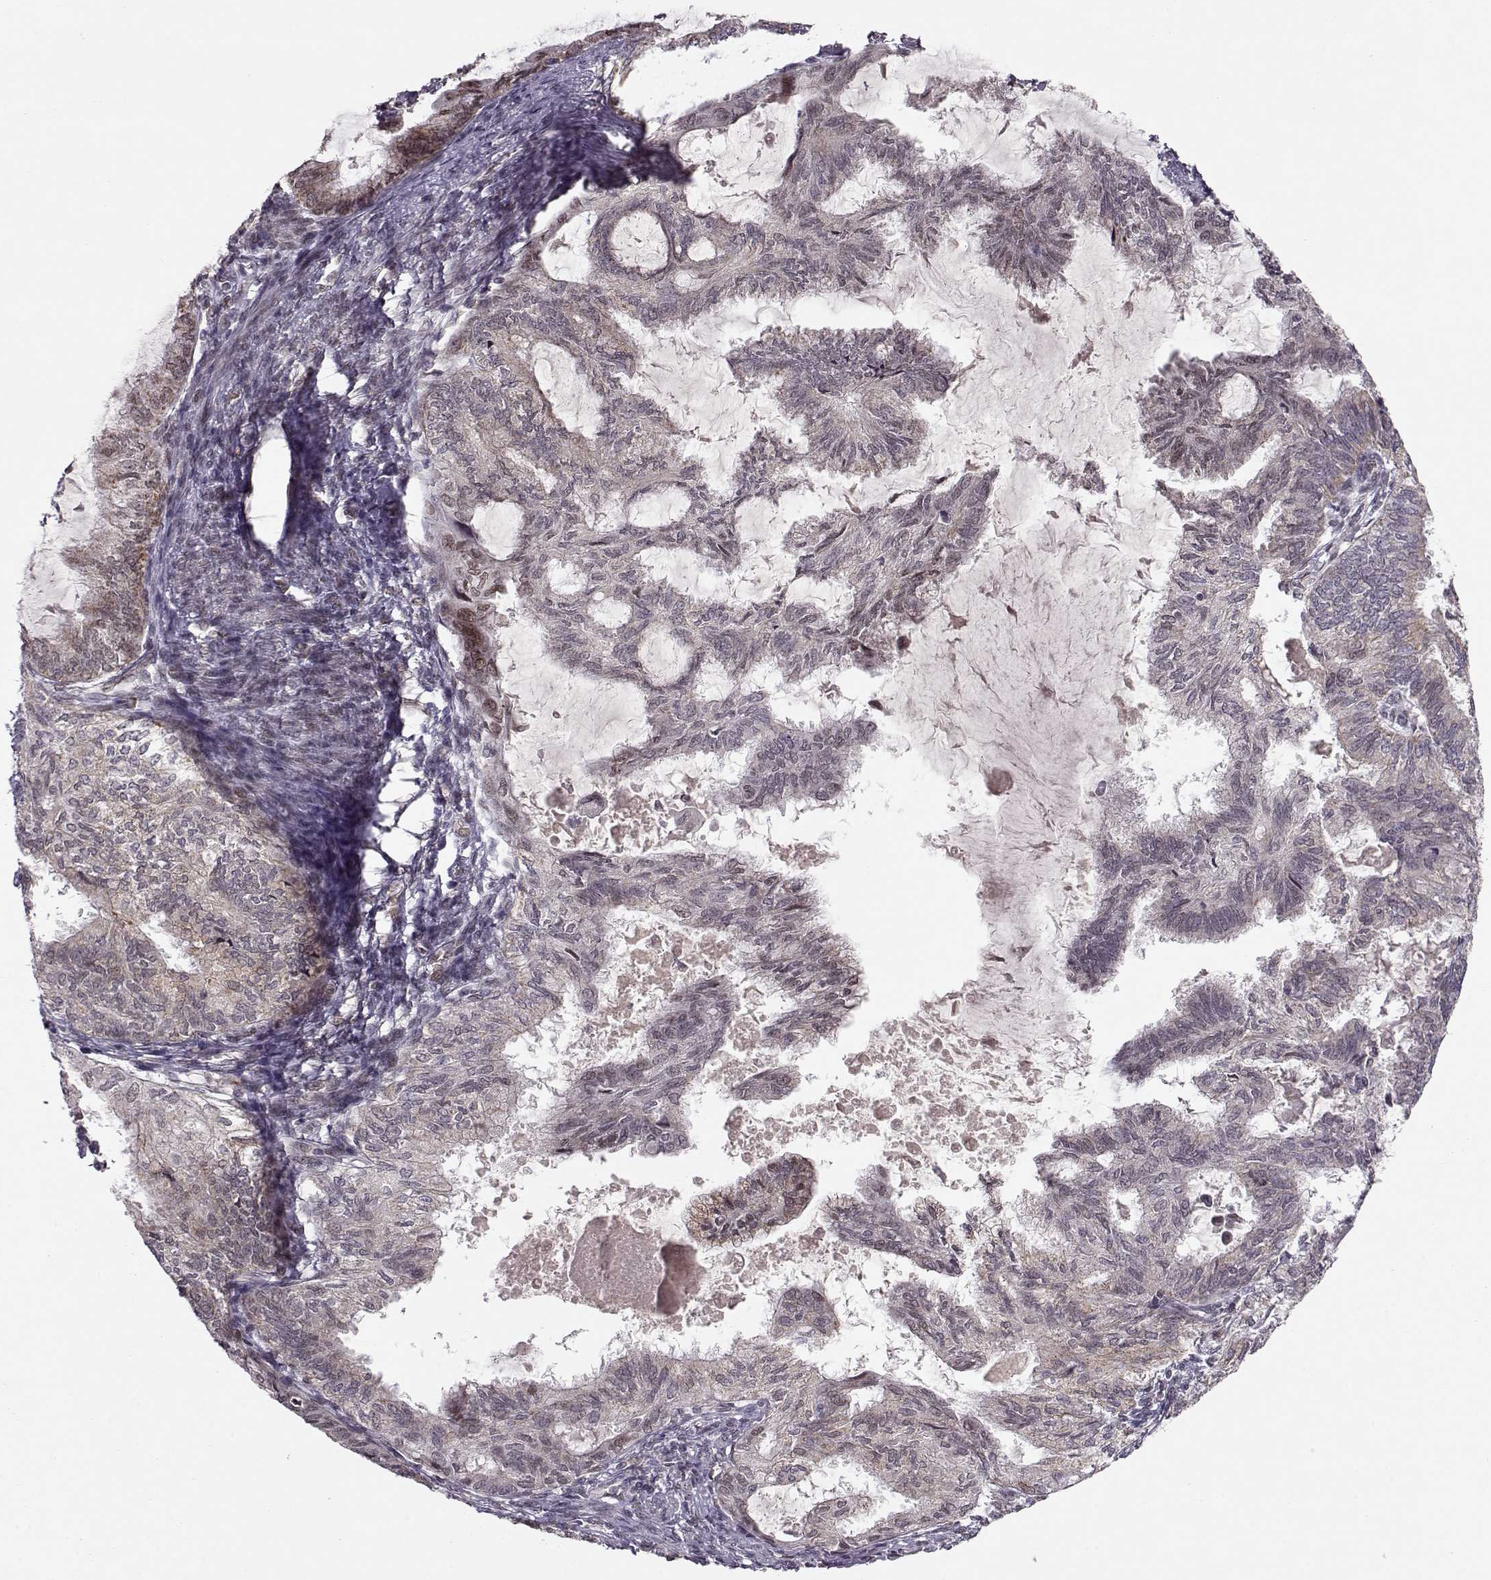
{"staining": {"intensity": "weak", "quantity": "<25%", "location": "cytoplasmic/membranous"}, "tissue": "endometrial cancer", "cell_type": "Tumor cells", "image_type": "cancer", "snomed": [{"axis": "morphology", "description": "Adenocarcinoma, NOS"}, {"axis": "topography", "description": "Endometrium"}], "caption": "High magnification brightfield microscopy of adenocarcinoma (endometrial) stained with DAB (brown) and counterstained with hematoxylin (blue): tumor cells show no significant staining.", "gene": "RAI1", "patient": {"sex": "female", "age": 86}}